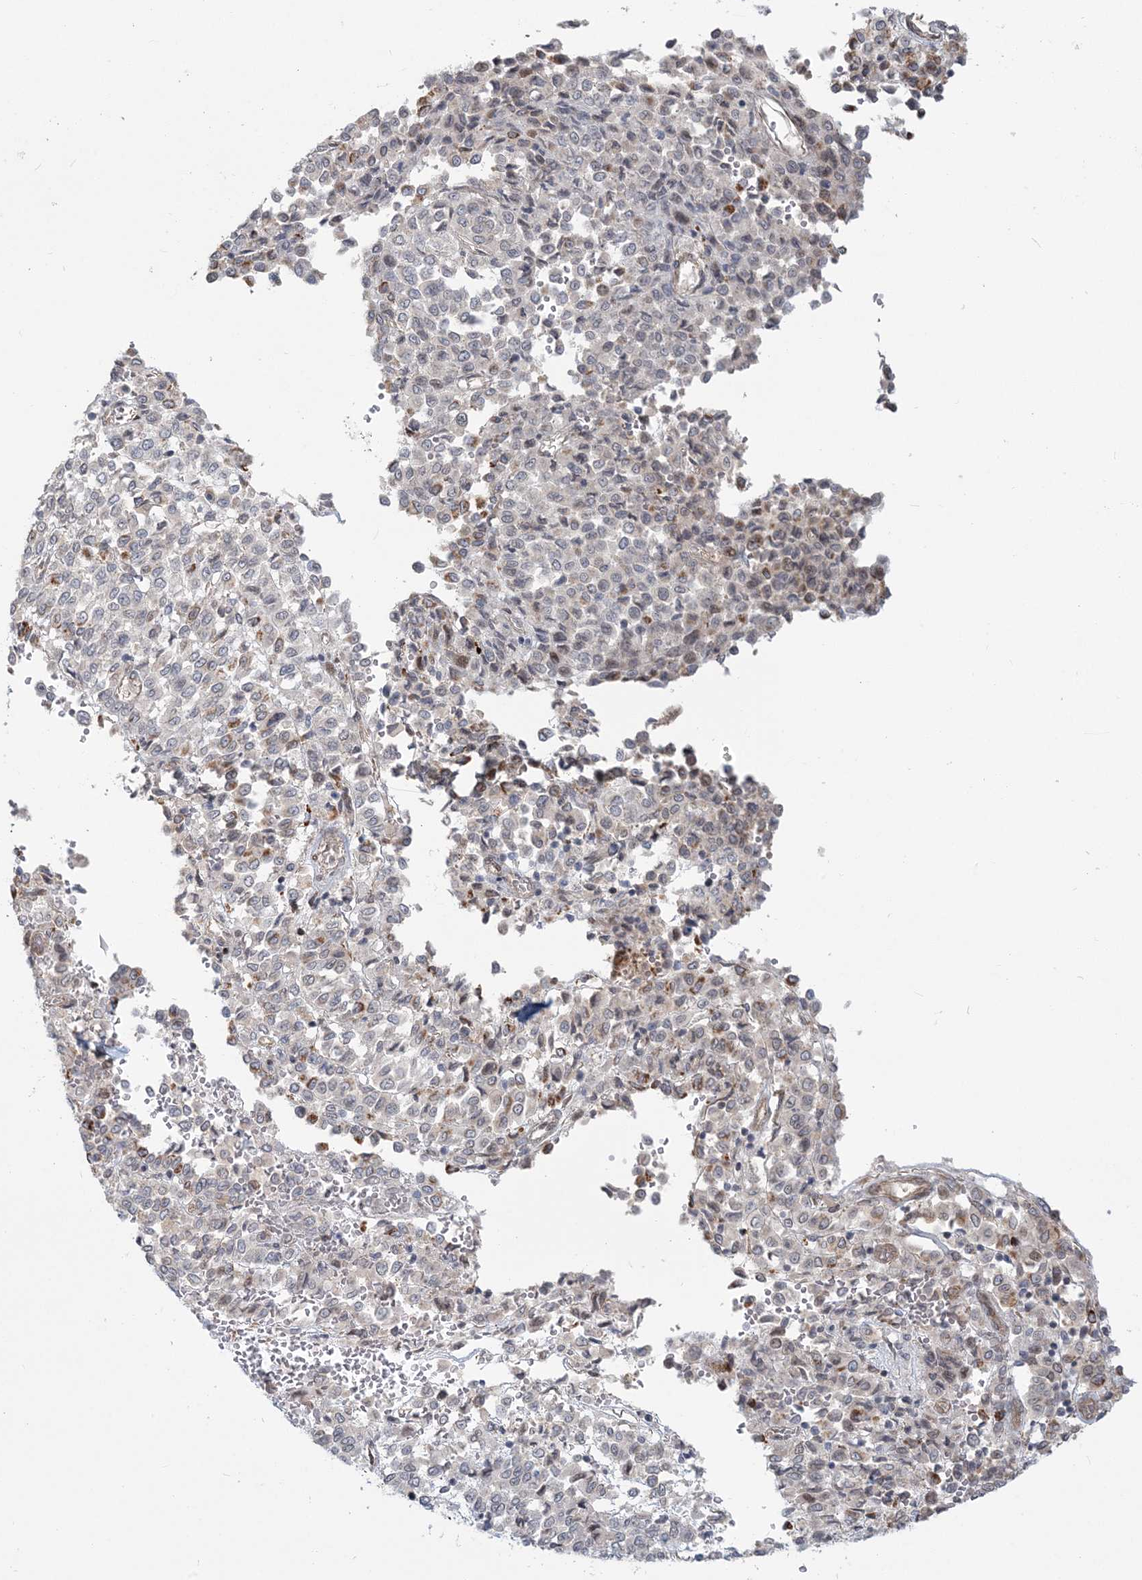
{"staining": {"intensity": "weak", "quantity": "<25%", "location": "cytoplasmic/membranous"}, "tissue": "melanoma", "cell_type": "Tumor cells", "image_type": "cancer", "snomed": [{"axis": "morphology", "description": "Malignant melanoma, Metastatic site"}, {"axis": "topography", "description": "Pancreas"}], "caption": "Immunohistochemical staining of human melanoma displays no significant positivity in tumor cells.", "gene": "SH3PXD2A", "patient": {"sex": "female", "age": 30}}